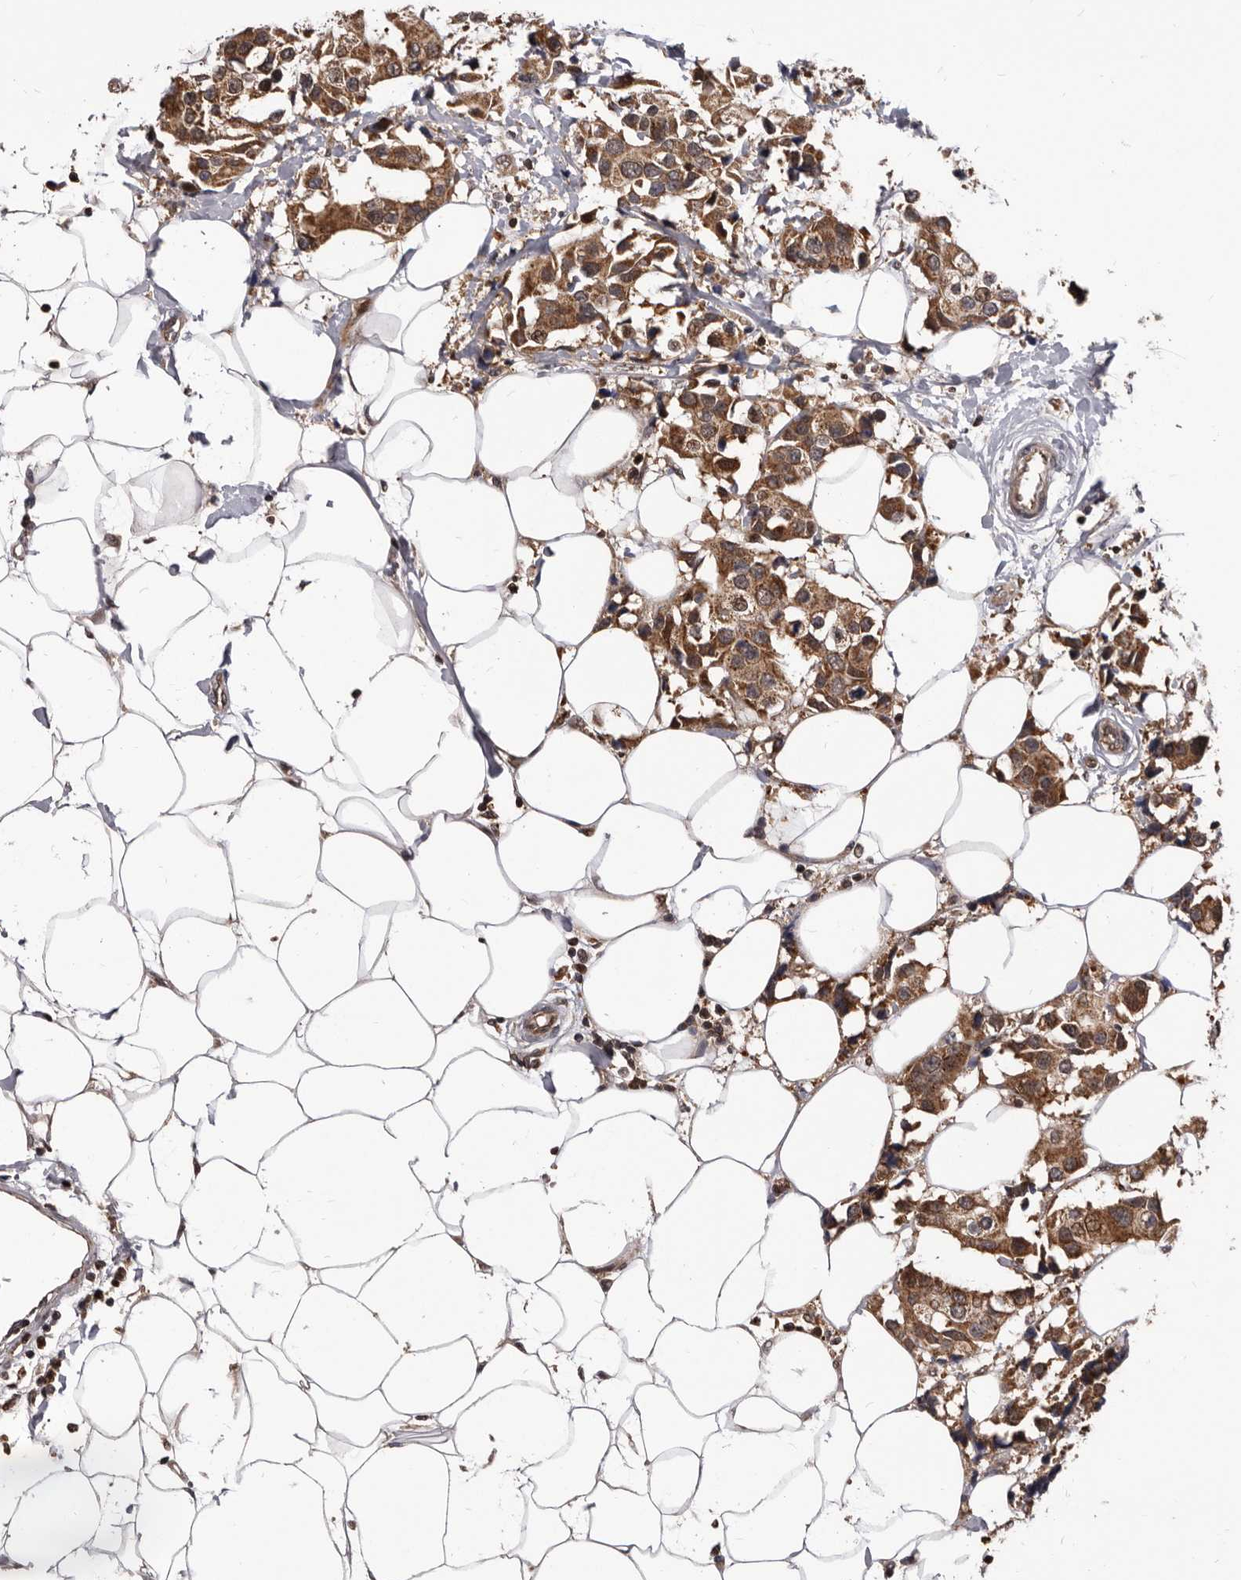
{"staining": {"intensity": "moderate", "quantity": ">75%", "location": "cytoplasmic/membranous"}, "tissue": "breast cancer", "cell_type": "Tumor cells", "image_type": "cancer", "snomed": [{"axis": "morphology", "description": "Normal tissue, NOS"}, {"axis": "morphology", "description": "Duct carcinoma"}, {"axis": "topography", "description": "Breast"}], "caption": "High-power microscopy captured an immunohistochemistry (IHC) micrograph of infiltrating ductal carcinoma (breast), revealing moderate cytoplasmic/membranous positivity in about >75% of tumor cells.", "gene": "MAP3K14", "patient": {"sex": "female", "age": 39}}